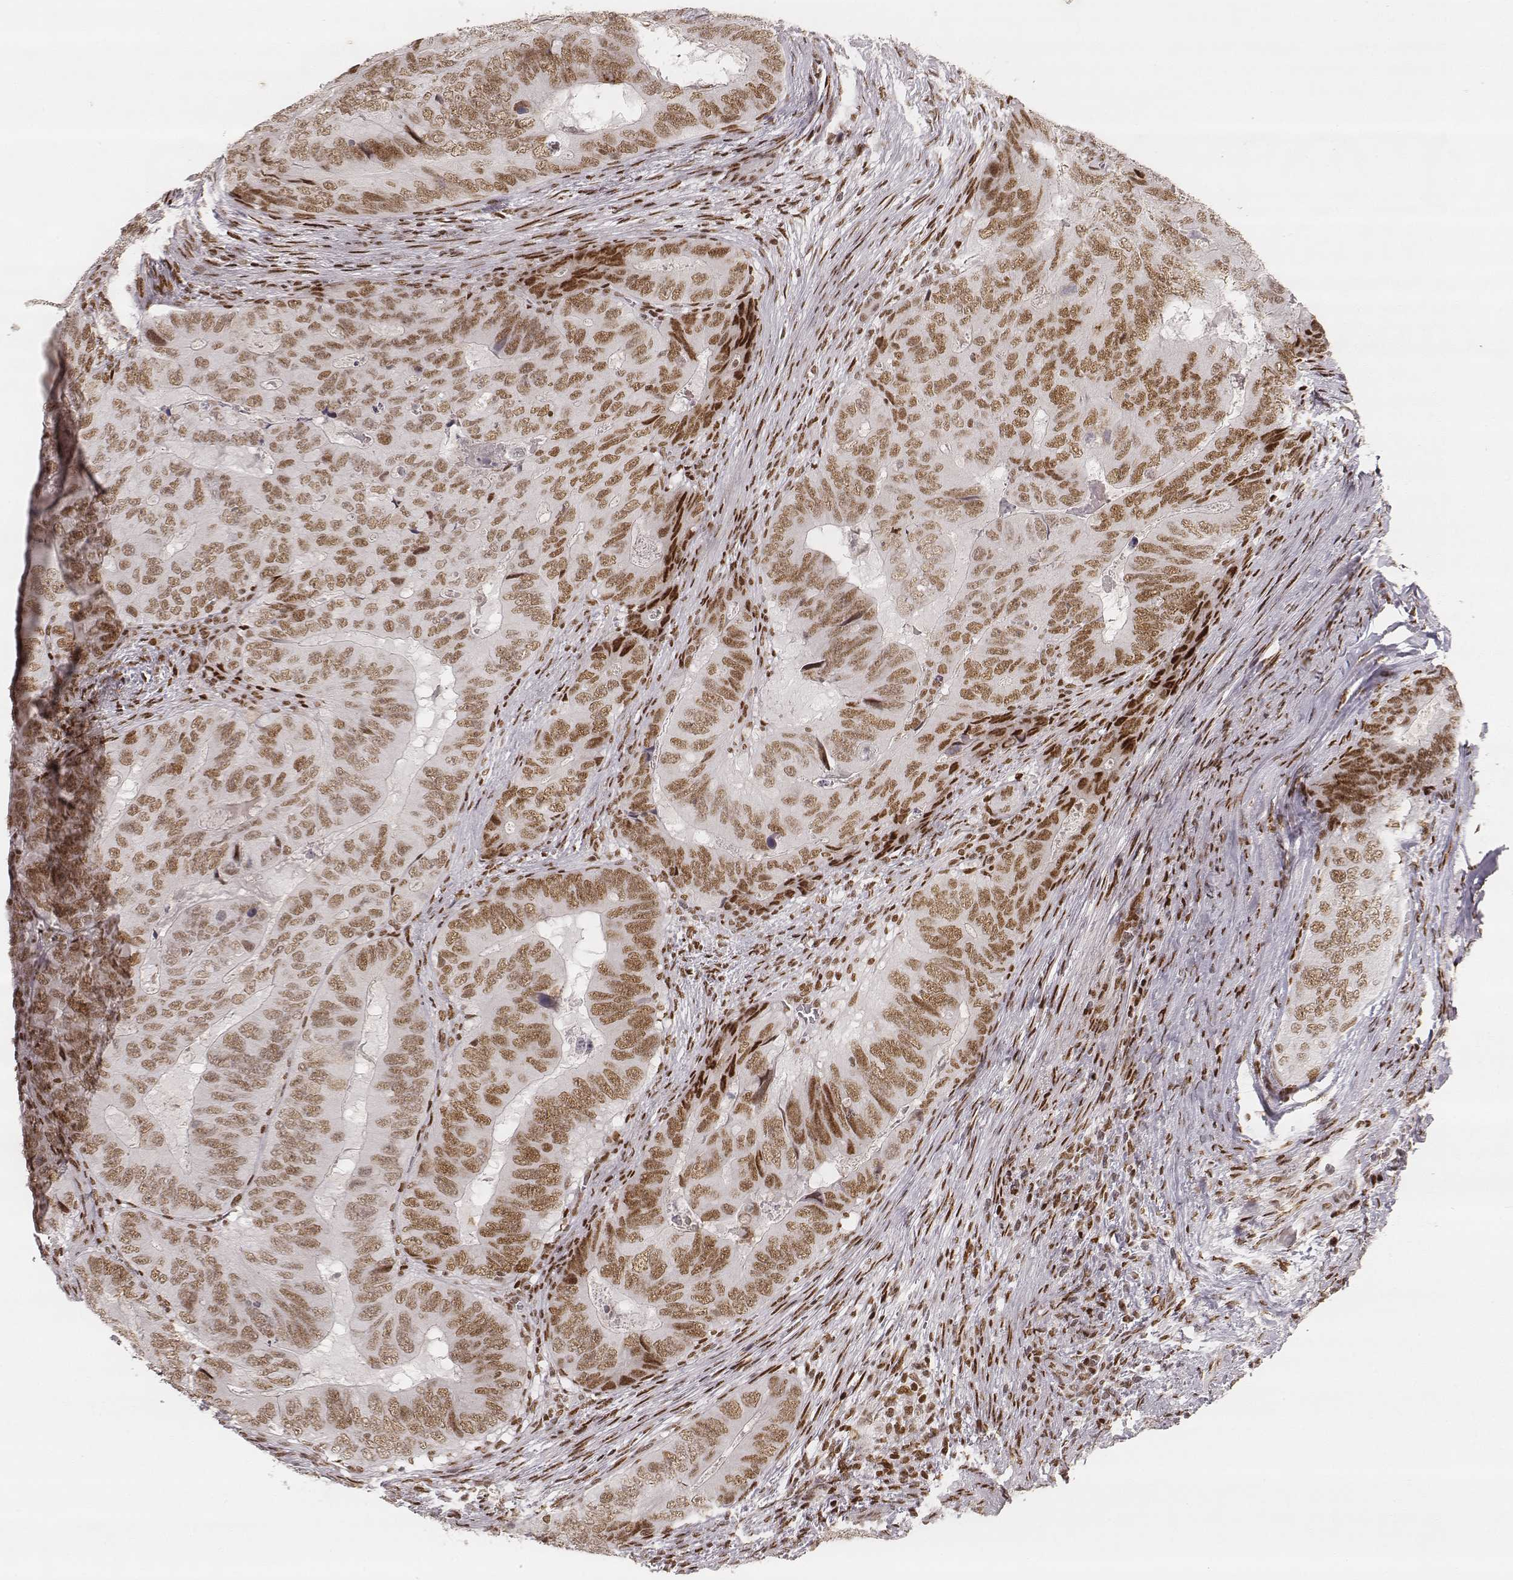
{"staining": {"intensity": "moderate", "quantity": ">75%", "location": "nuclear"}, "tissue": "colorectal cancer", "cell_type": "Tumor cells", "image_type": "cancer", "snomed": [{"axis": "morphology", "description": "Adenocarcinoma, NOS"}, {"axis": "topography", "description": "Colon"}], "caption": "This image displays immunohistochemistry (IHC) staining of colorectal cancer, with medium moderate nuclear staining in about >75% of tumor cells.", "gene": "HNRNPC", "patient": {"sex": "male", "age": 79}}